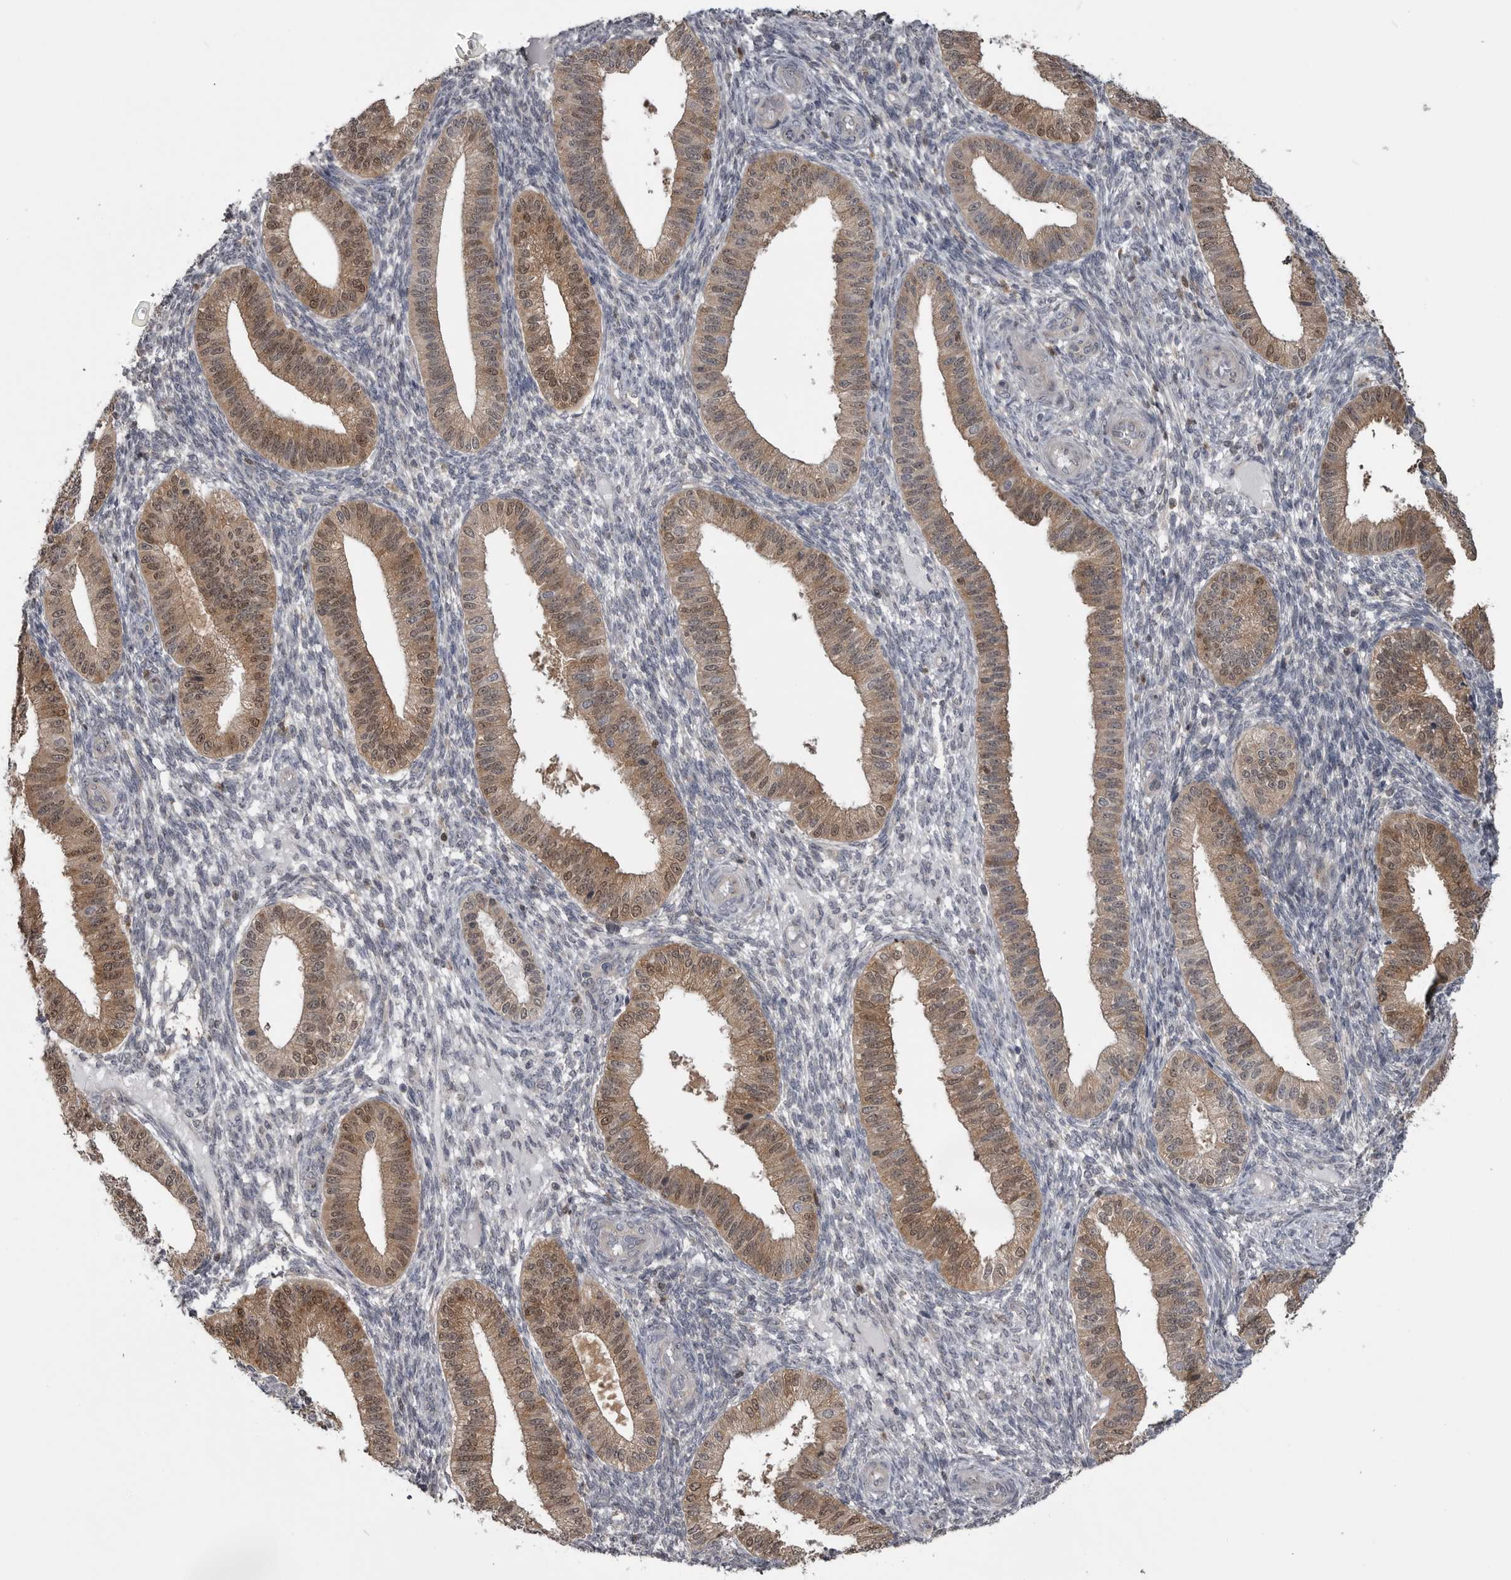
{"staining": {"intensity": "weak", "quantity": "<25%", "location": "nuclear"}, "tissue": "endometrium", "cell_type": "Cells in endometrial stroma", "image_type": "normal", "snomed": [{"axis": "morphology", "description": "Normal tissue, NOS"}, {"axis": "topography", "description": "Endometrium"}], "caption": "Immunohistochemistry micrograph of normal endometrium: endometrium stained with DAB (3,3'-diaminobenzidine) demonstrates no significant protein positivity in cells in endometrial stroma.", "gene": "MAPK13", "patient": {"sex": "female", "age": 39}}